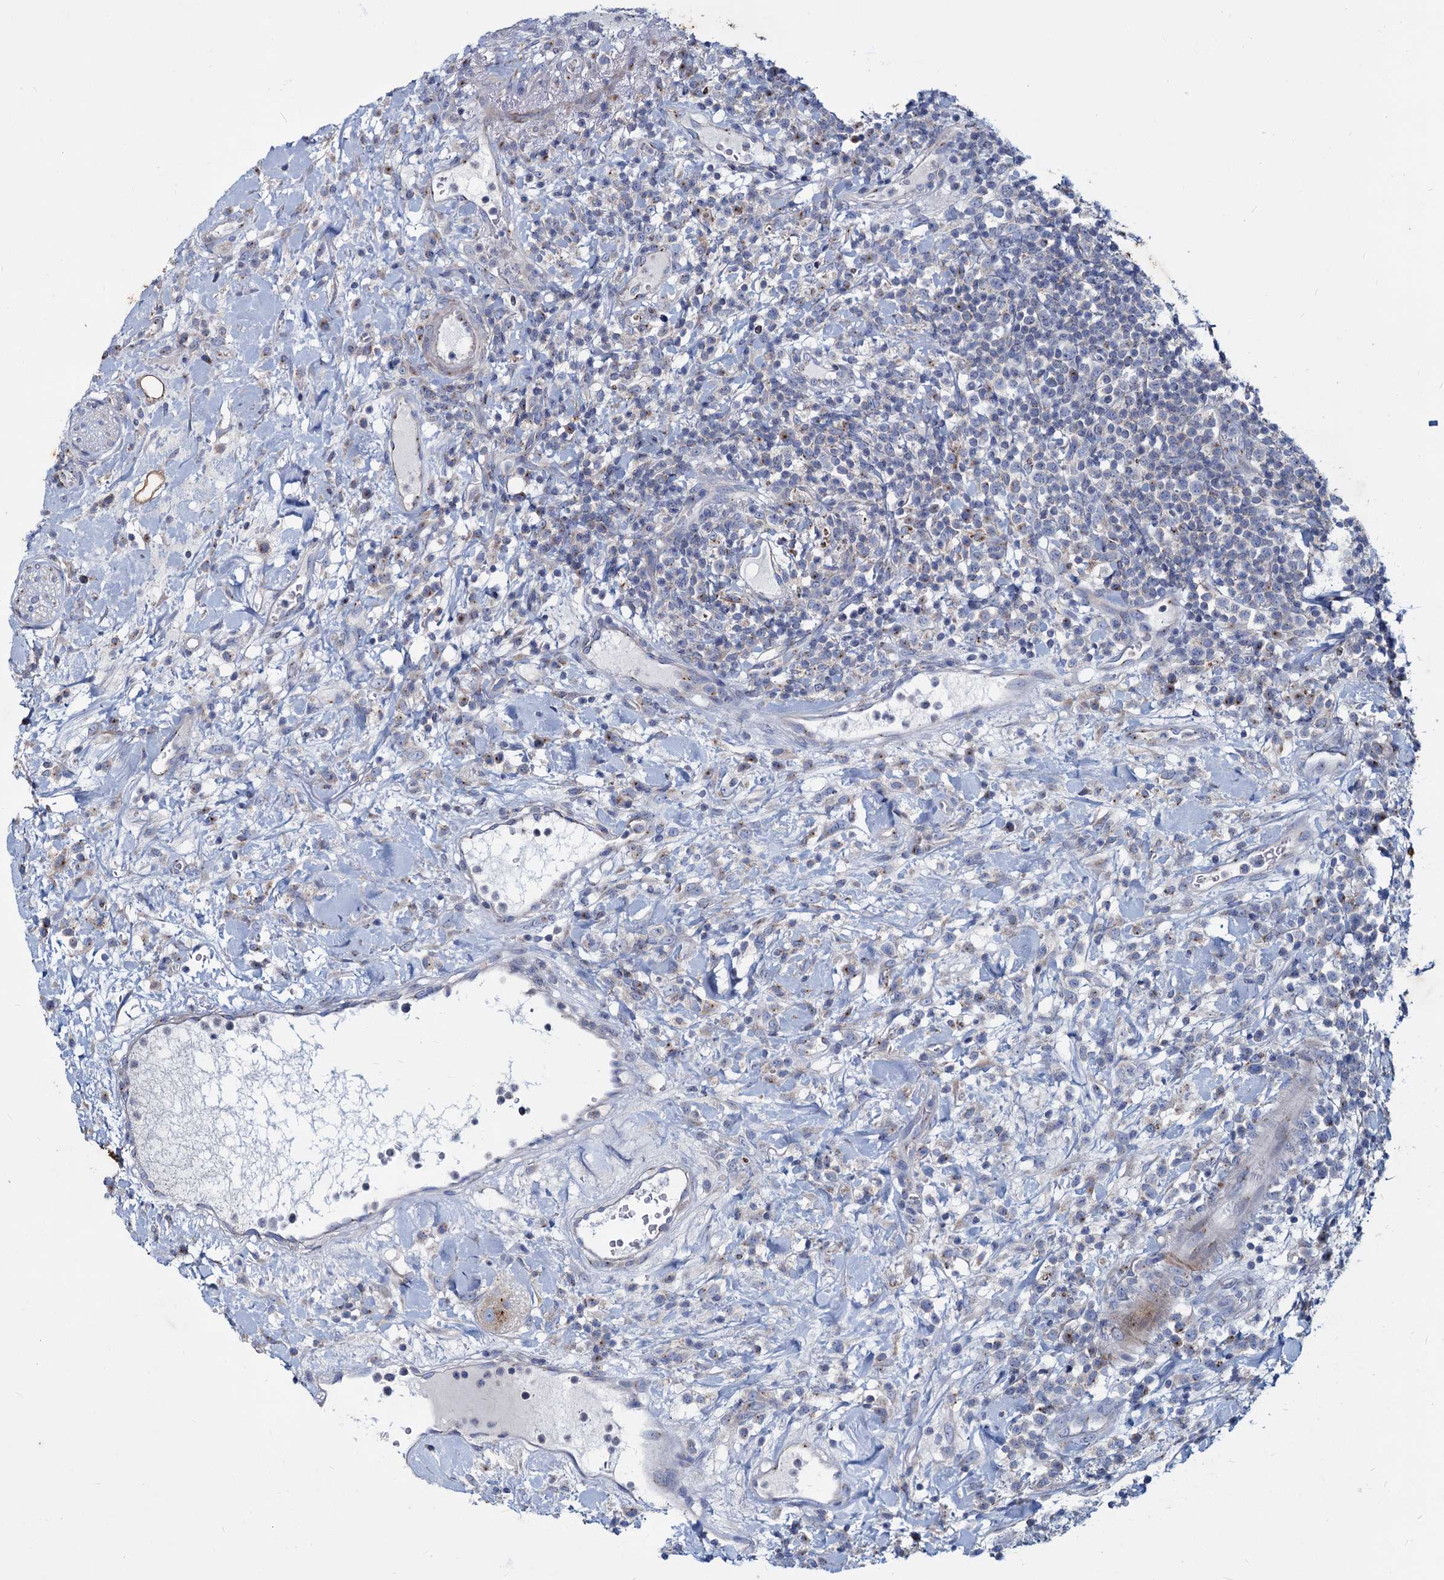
{"staining": {"intensity": "negative", "quantity": "none", "location": "none"}, "tissue": "lymphoma", "cell_type": "Tumor cells", "image_type": "cancer", "snomed": [{"axis": "morphology", "description": "Malignant lymphoma, non-Hodgkin's type, High grade"}, {"axis": "topography", "description": "Colon"}], "caption": "An immunohistochemistry micrograph of high-grade malignant lymphoma, non-Hodgkin's type is shown. There is no staining in tumor cells of high-grade malignant lymphoma, non-Hodgkin's type.", "gene": "AGBL4", "patient": {"sex": "female", "age": 53}}